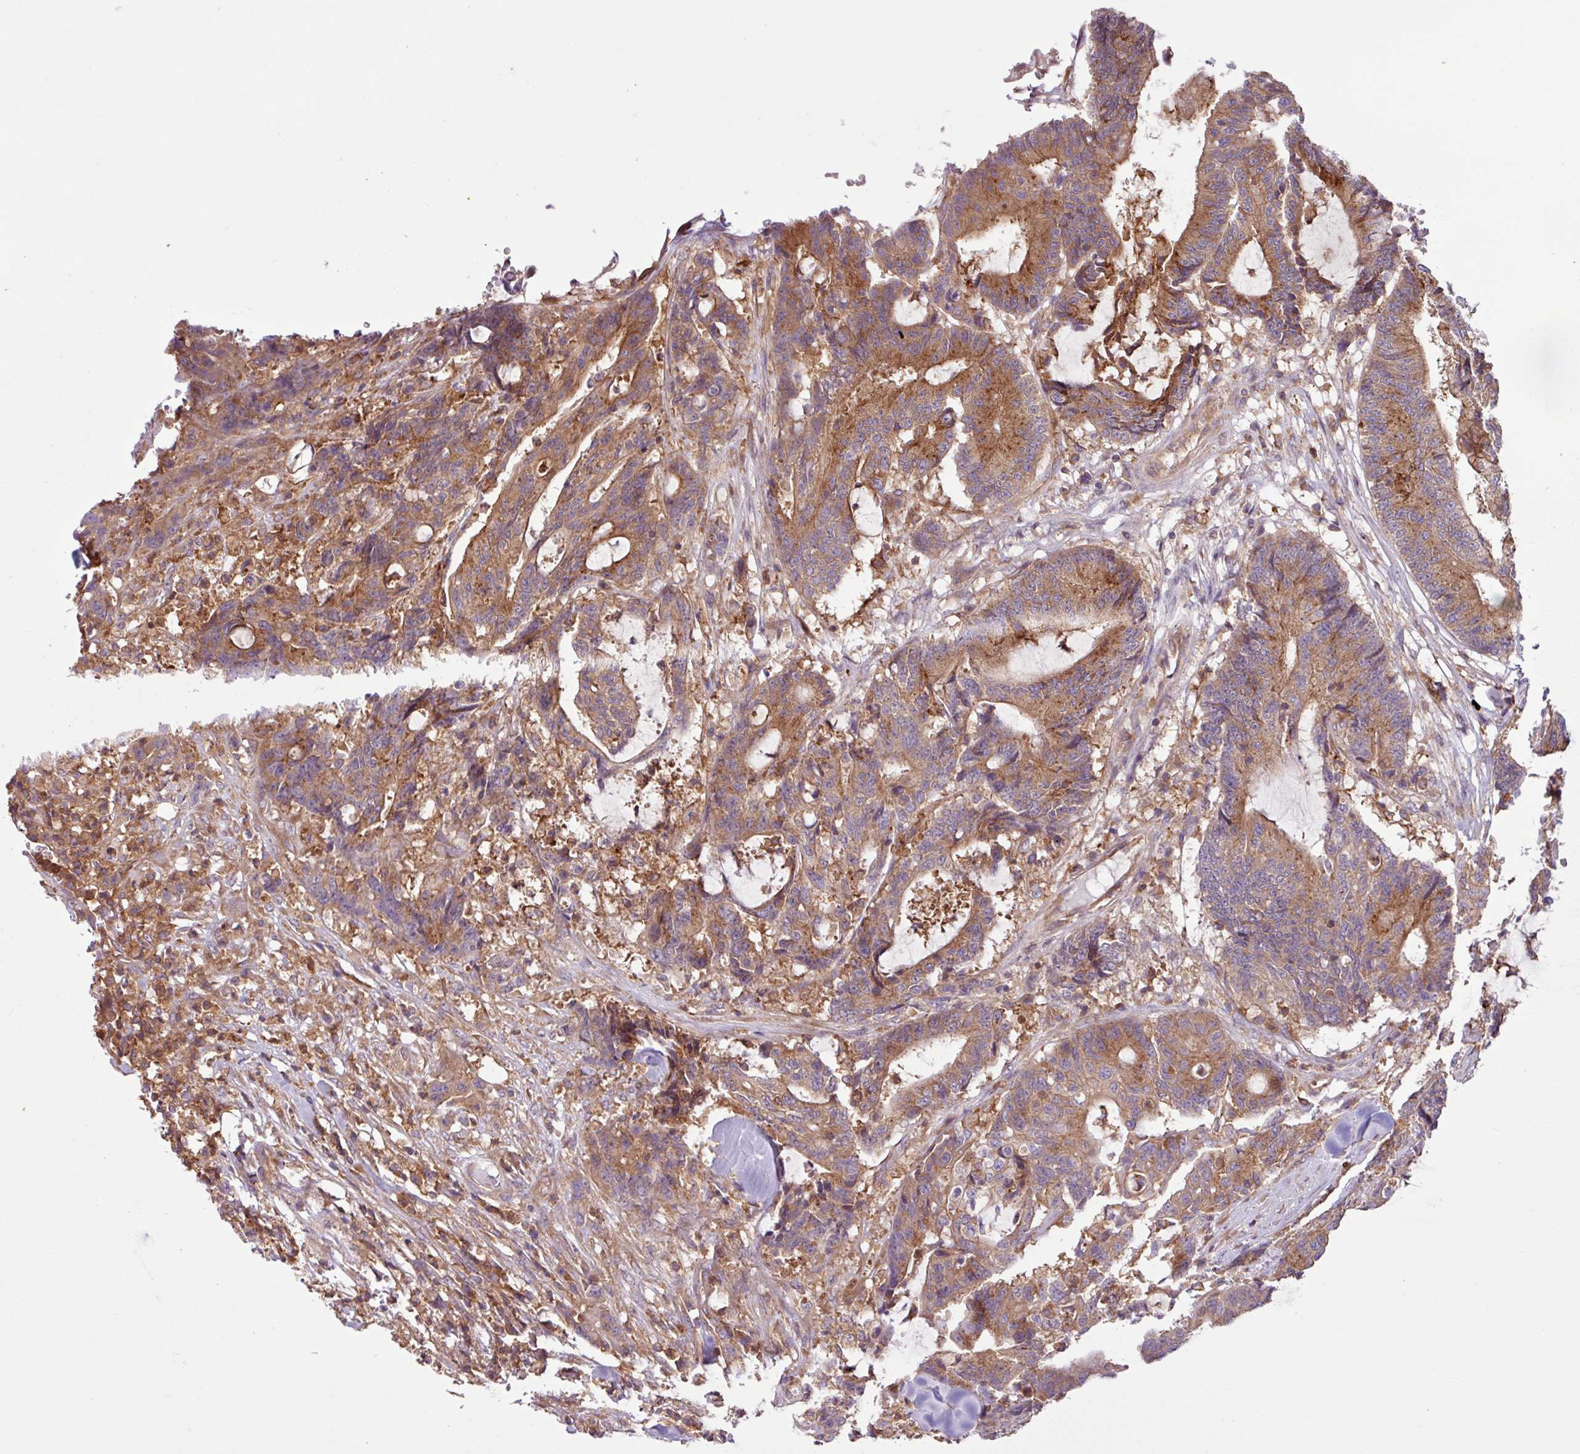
{"staining": {"intensity": "moderate", "quantity": ">75%", "location": "cytoplasmic/membranous"}, "tissue": "colorectal cancer", "cell_type": "Tumor cells", "image_type": "cancer", "snomed": [{"axis": "morphology", "description": "Adenocarcinoma, NOS"}, {"axis": "topography", "description": "Colon"}], "caption": "Immunohistochemical staining of colorectal cancer (adenocarcinoma) reveals moderate cytoplasmic/membranous protein positivity in about >75% of tumor cells.", "gene": "ACTR3", "patient": {"sex": "female", "age": 84}}